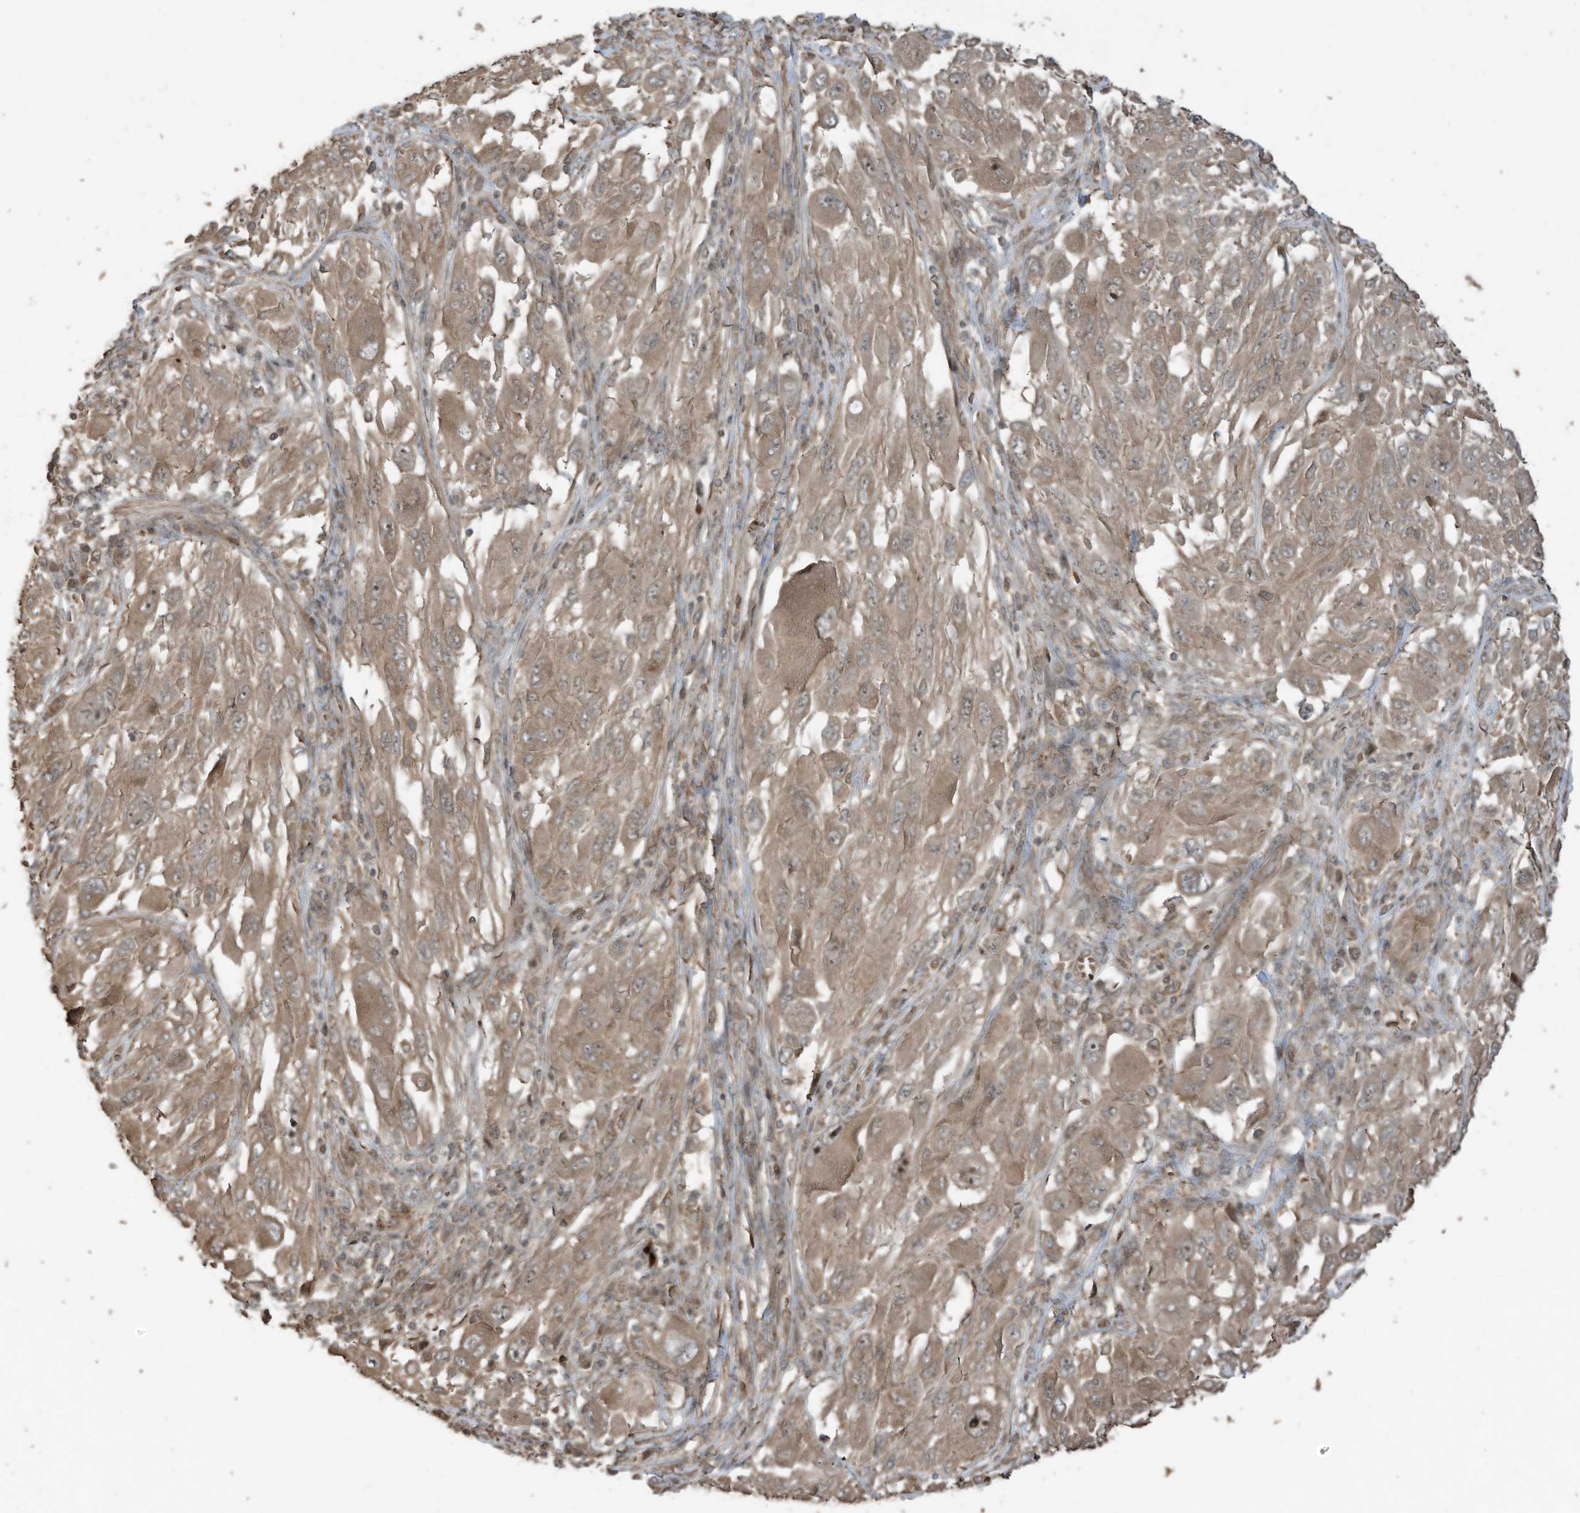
{"staining": {"intensity": "moderate", "quantity": ">75%", "location": "cytoplasmic/membranous"}, "tissue": "melanoma", "cell_type": "Tumor cells", "image_type": "cancer", "snomed": [{"axis": "morphology", "description": "Malignant melanoma, NOS"}, {"axis": "topography", "description": "Skin"}], "caption": "Protein expression analysis of human malignant melanoma reveals moderate cytoplasmic/membranous staining in approximately >75% of tumor cells. (Stains: DAB (3,3'-diaminobenzidine) in brown, nuclei in blue, Microscopy: brightfield microscopy at high magnification).", "gene": "ZNF653", "patient": {"sex": "female", "age": 91}}